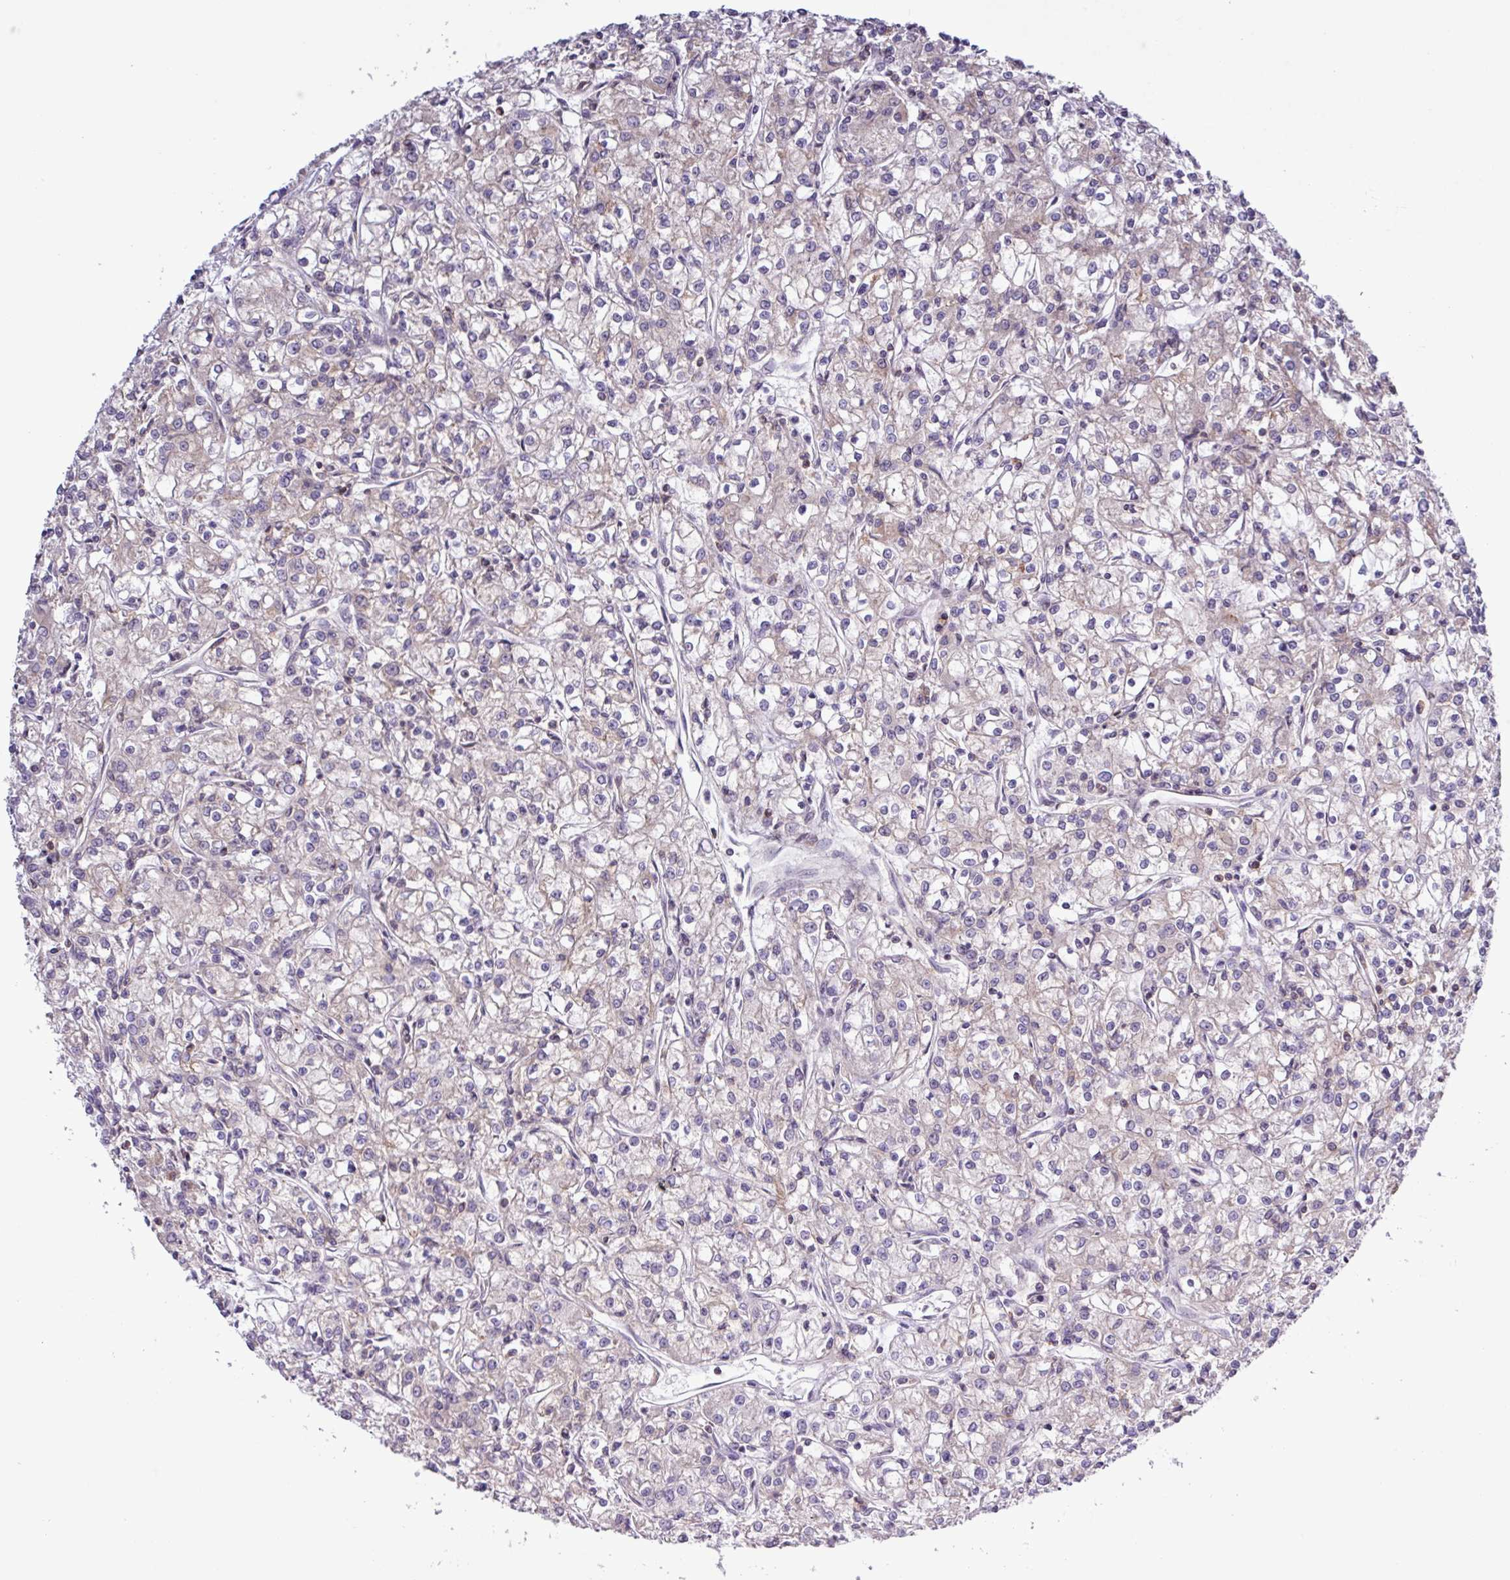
{"staining": {"intensity": "weak", "quantity": "<25%", "location": "cytoplasmic/membranous"}, "tissue": "renal cancer", "cell_type": "Tumor cells", "image_type": "cancer", "snomed": [{"axis": "morphology", "description": "Adenocarcinoma, NOS"}, {"axis": "topography", "description": "Kidney"}], "caption": "There is no significant positivity in tumor cells of renal cancer (adenocarcinoma).", "gene": "RTL3", "patient": {"sex": "female", "age": 59}}